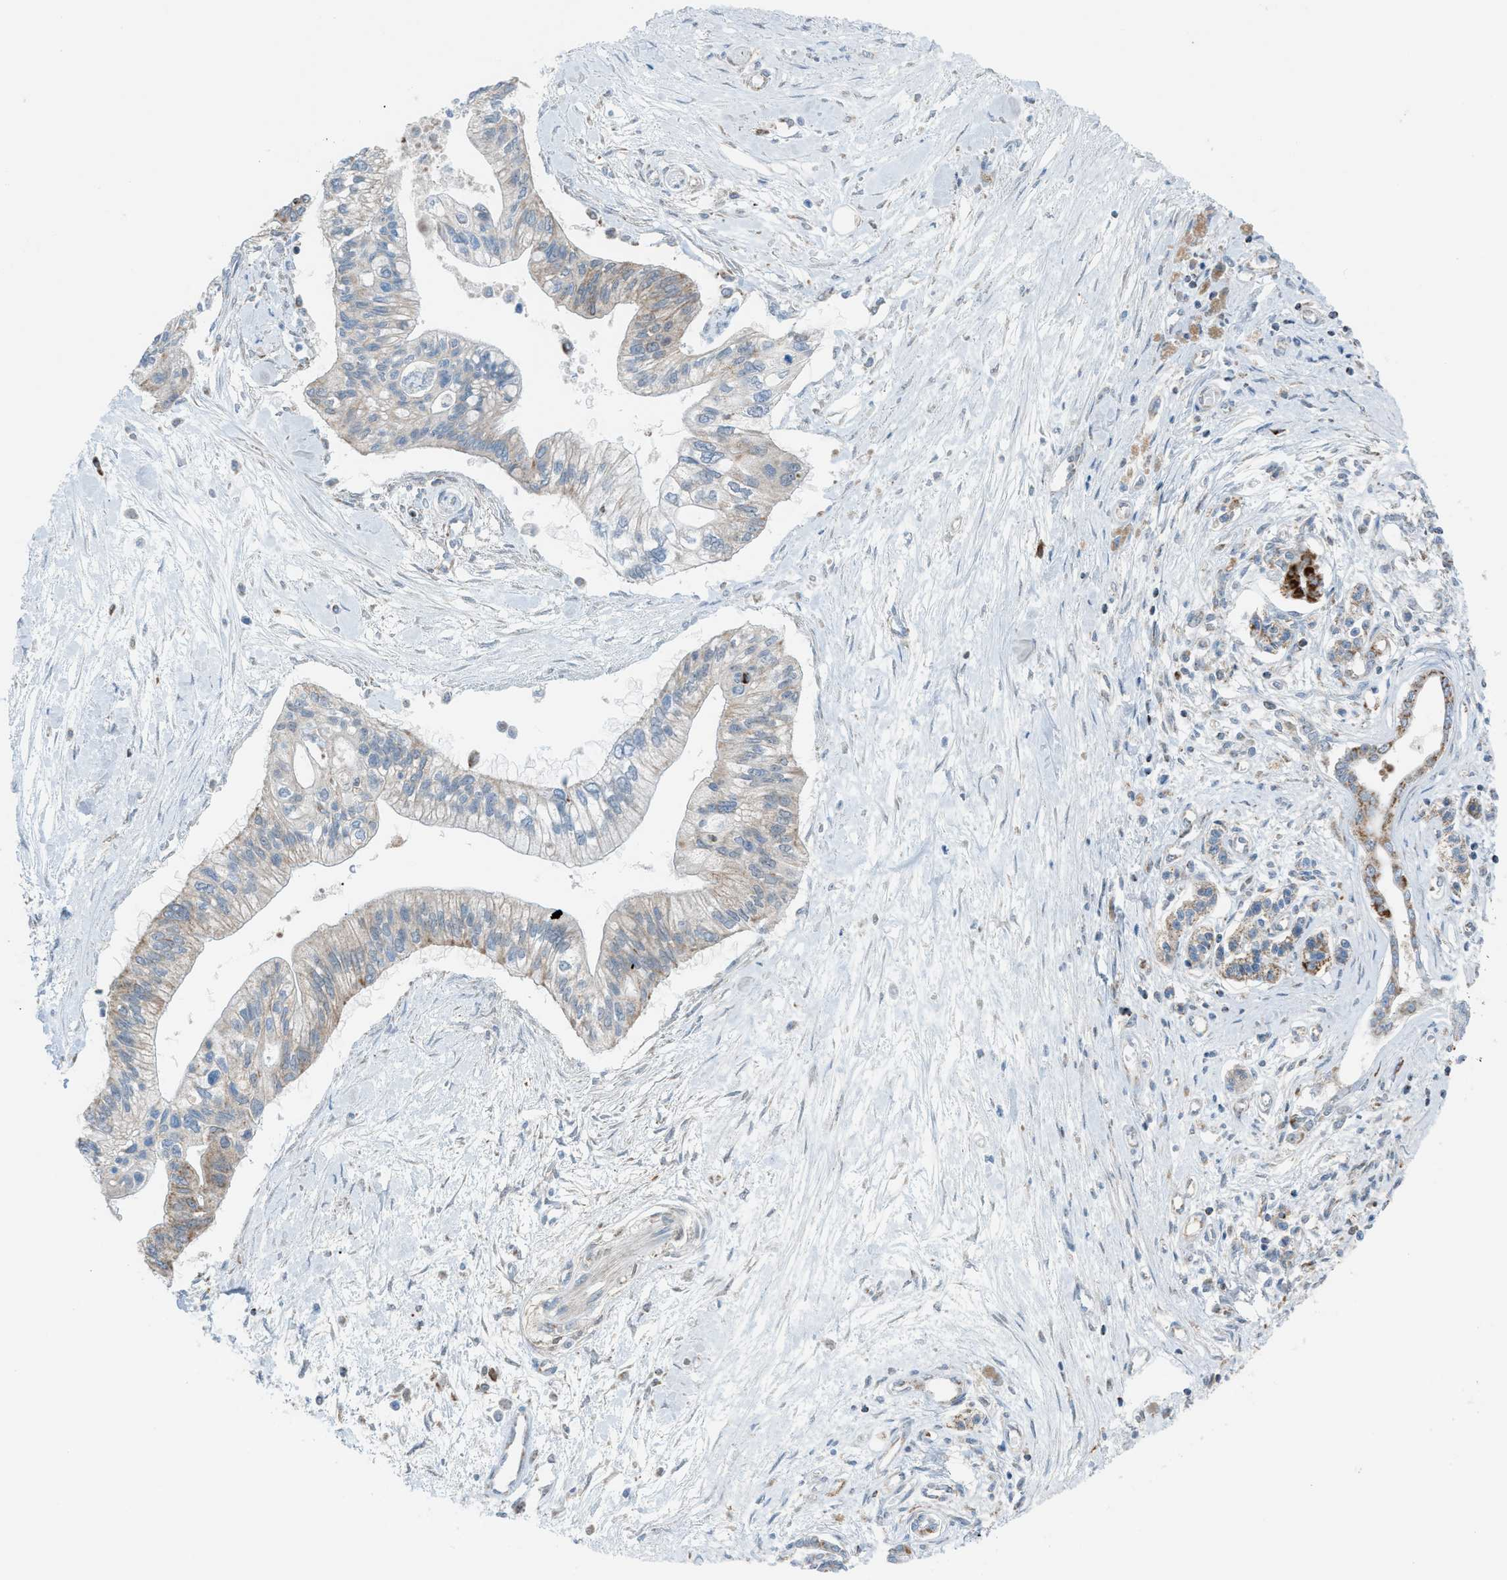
{"staining": {"intensity": "weak", "quantity": "<25%", "location": "cytoplasmic/membranous"}, "tissue": "pancreatic cancer", "cell_type": "Tumor cells", "image_type": "cancer", "snomed": [{"axis": "morphology", "description": "Adenocarcinoma, NOS"}, {"axis": "topography", "description": "Pancreas"}], "caption": "This is an immunohistochemistry (IHC) photomicrograph of human pancreatic adenocarcinoma. There is no expression in tumor cells.", "gene": "SRM", "patient": {"sex": "female", "age": 77}}